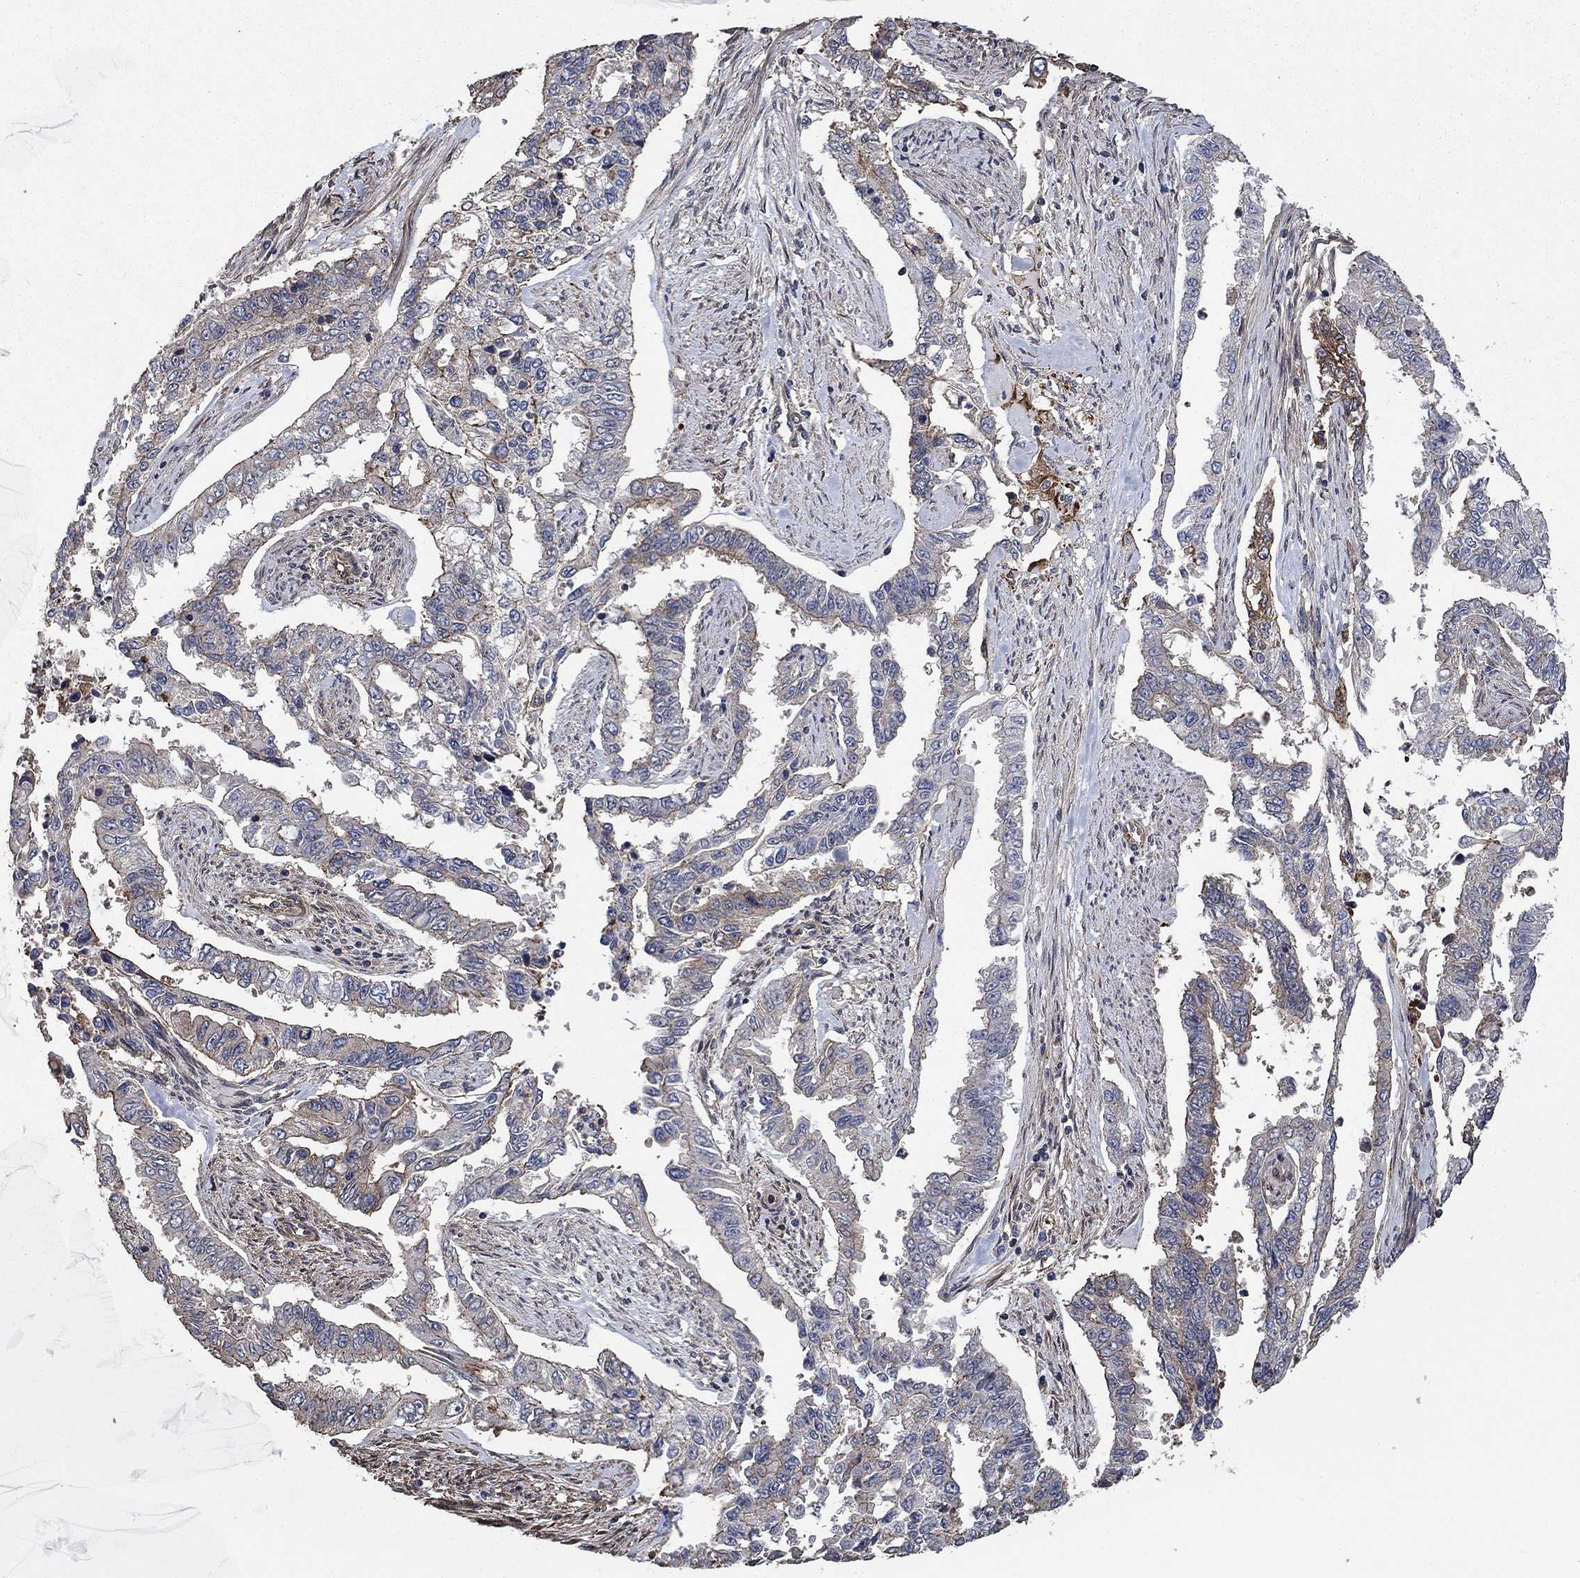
{"staining": {"intensity": "weak", "quantity": "<25%", "location": "cytoplasmic/membranous"}, "tissue": "endometrial cancer", "cell_type": "Tumor cells", "image_type": "cancer", "snomed": [{"axis": "morphology", "description": "Adenocarcinoma, NOS"}, {"axis": "topography", "description": "Uterus"}], "caption": "There is no significant expression in tumor cells of endometrial adenocarcinoma.", "gene": "PDE3A", "patient": {"sex": "female", "age": 59}}